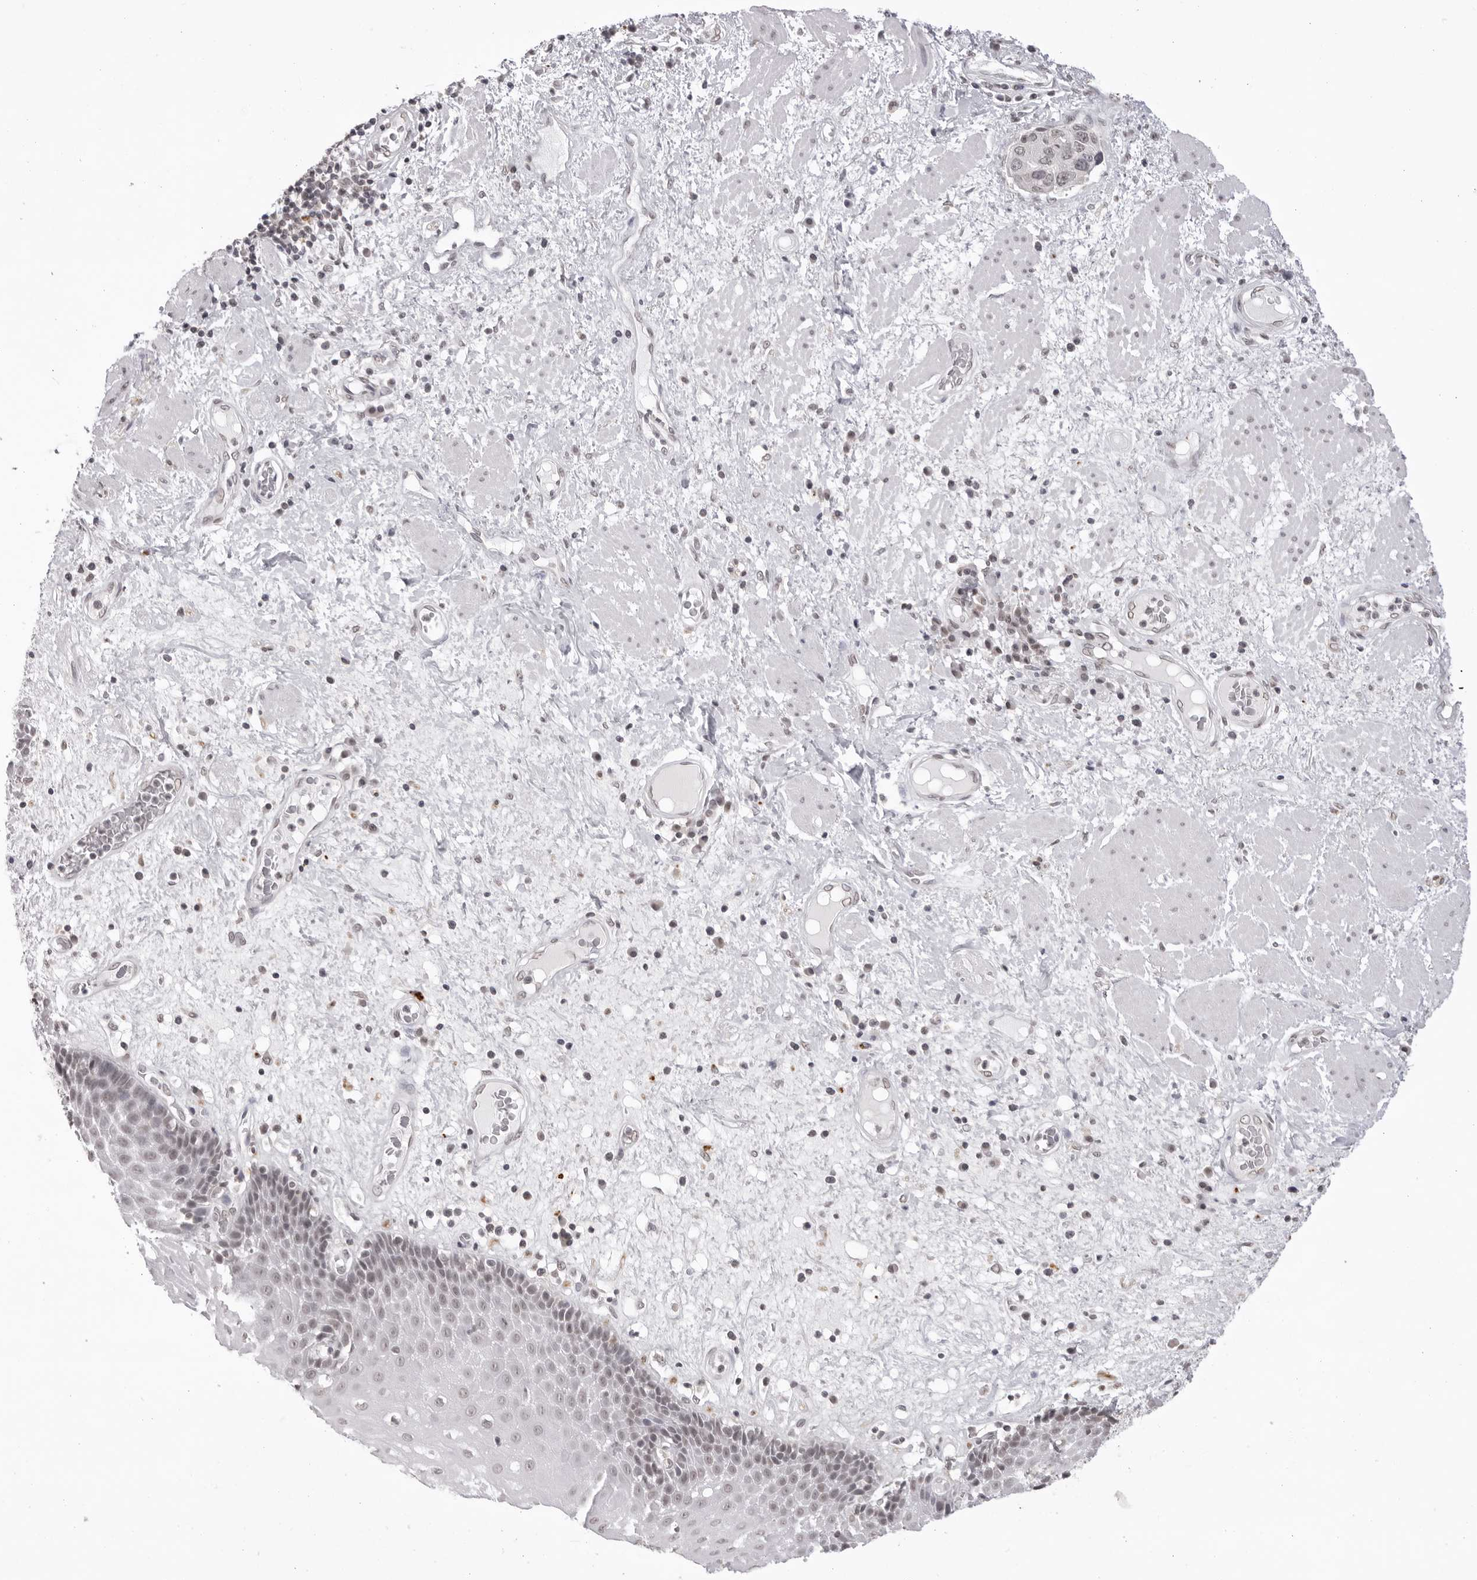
{"staining": {"intensity": "negative", "quantity": "none", "location": "none"}, "tissue": "esophagus", "cell_type": "Squamous epithelial cells", "image_type": "normal", "snomed": [{"axis": "morphology", "description": "Normal tissue, NOS"}, {"axis": "morphology", "description": "Adenocarcinoma, NOS"}, {"axis": "topography", "description": "Esophagus"}], "caption": "This image is of benign esophagus stained with immunohistochemistry to label a protein in brown with the nuclei are counter-stained blue. There is no expression in squamous epithelial cells. The staining was performed using DAB (3,3'-diaminobenzidine) to visualize the protein expression in brown, while the nuclei were stained in blue with hematoxylin (Magnification: 20x).", "gene": "NTM", "patient": {"sex": "male", "age": 62}}